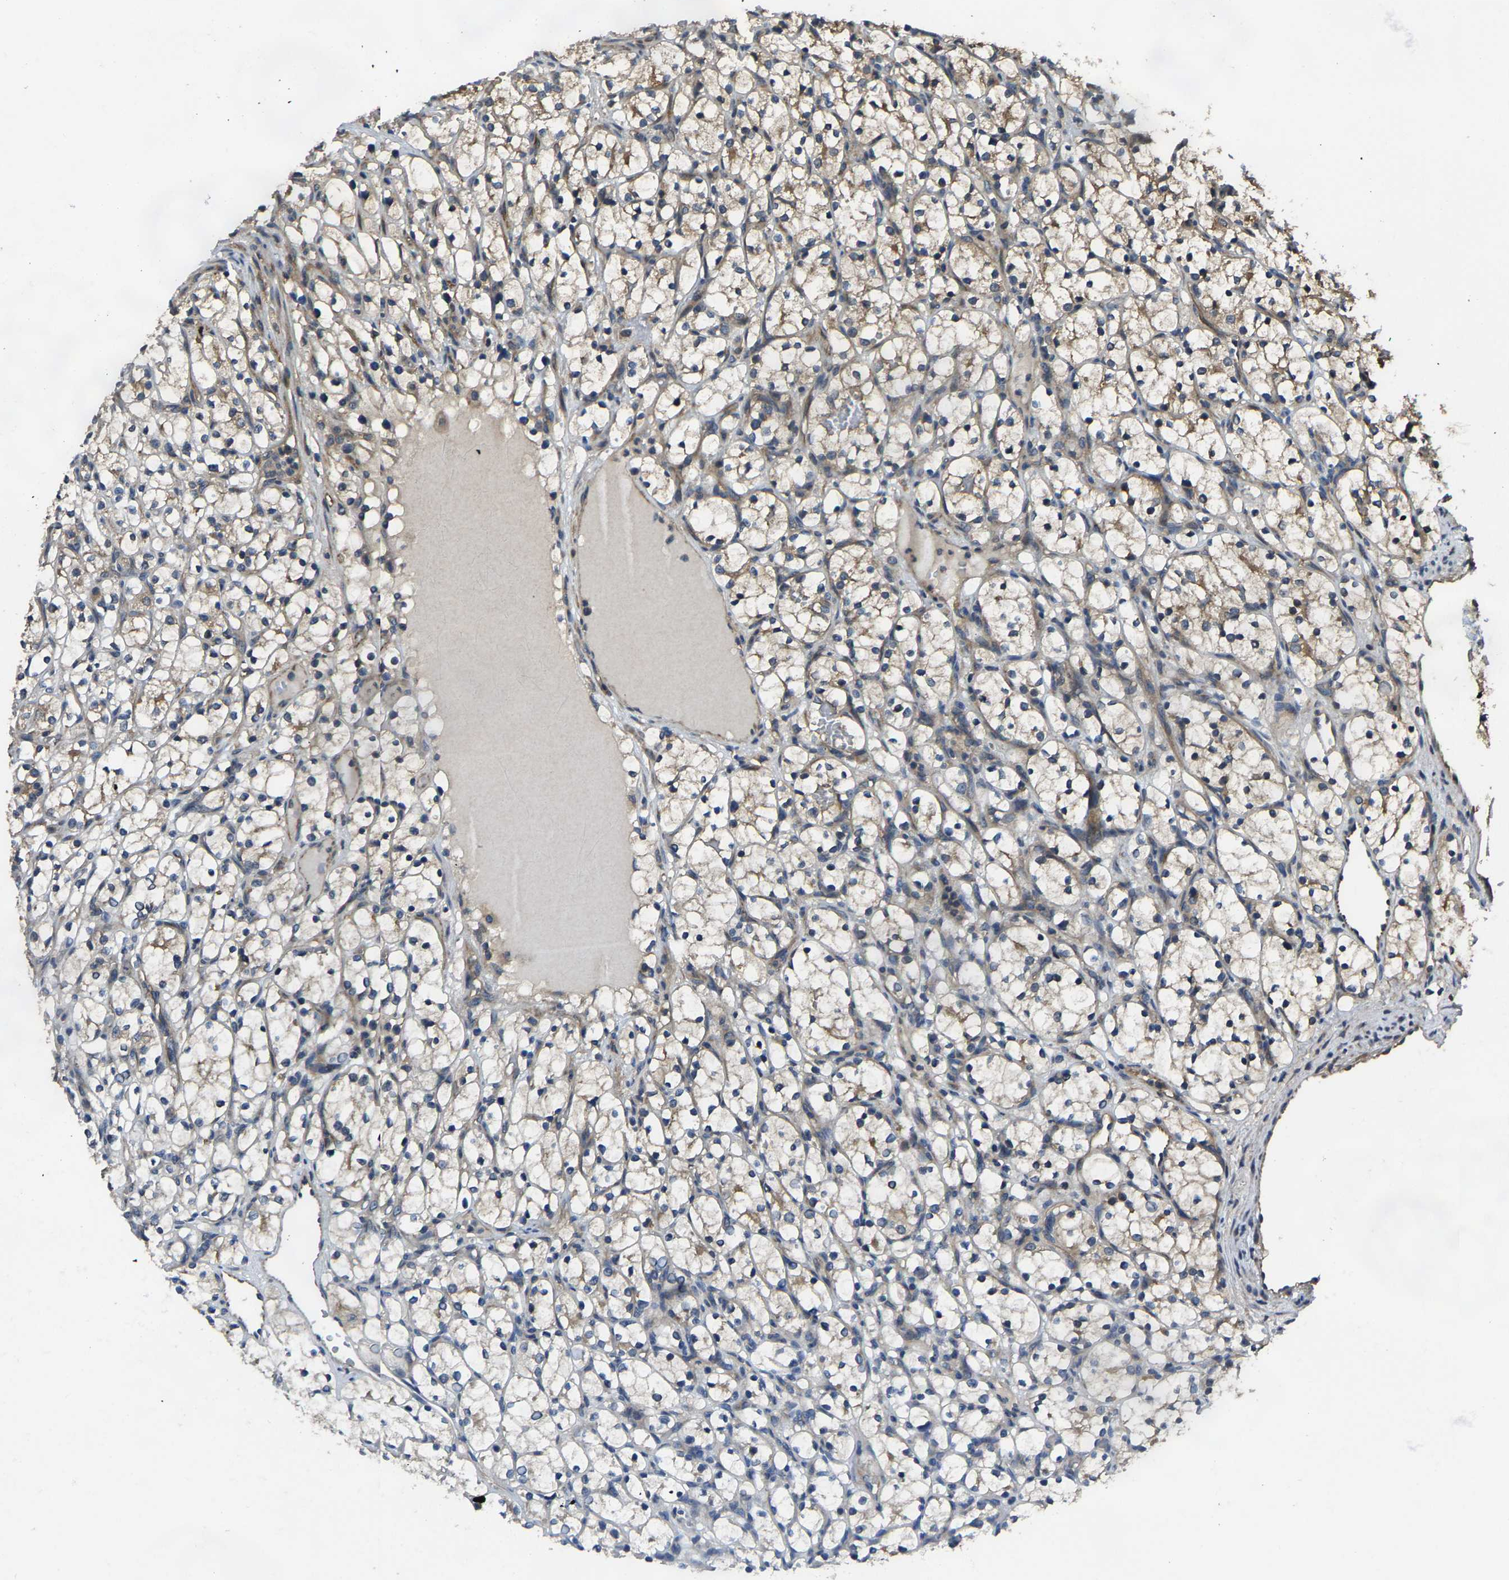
{"staining": {"intensity": "weak", "quantity": ">75%", "location": "cytoplasmic/membranous"}, "tissue": "renal cancer", "cell_type": "Tumor cells", "image_type": "cancer", "snomed": [{"axis": "morphology", "description": "Adenocarcinoma, NOS"}, {"axis": "topography", "description": "Kidney"}], "caption": "Protein staining of renal adenocarcinoma tissue exhibits weak cytoplasmic/membranous positivity in approximately >75% of tumor cells.", "gene": "AGBL3", "patient": {"sex": "female", "age": 69}}